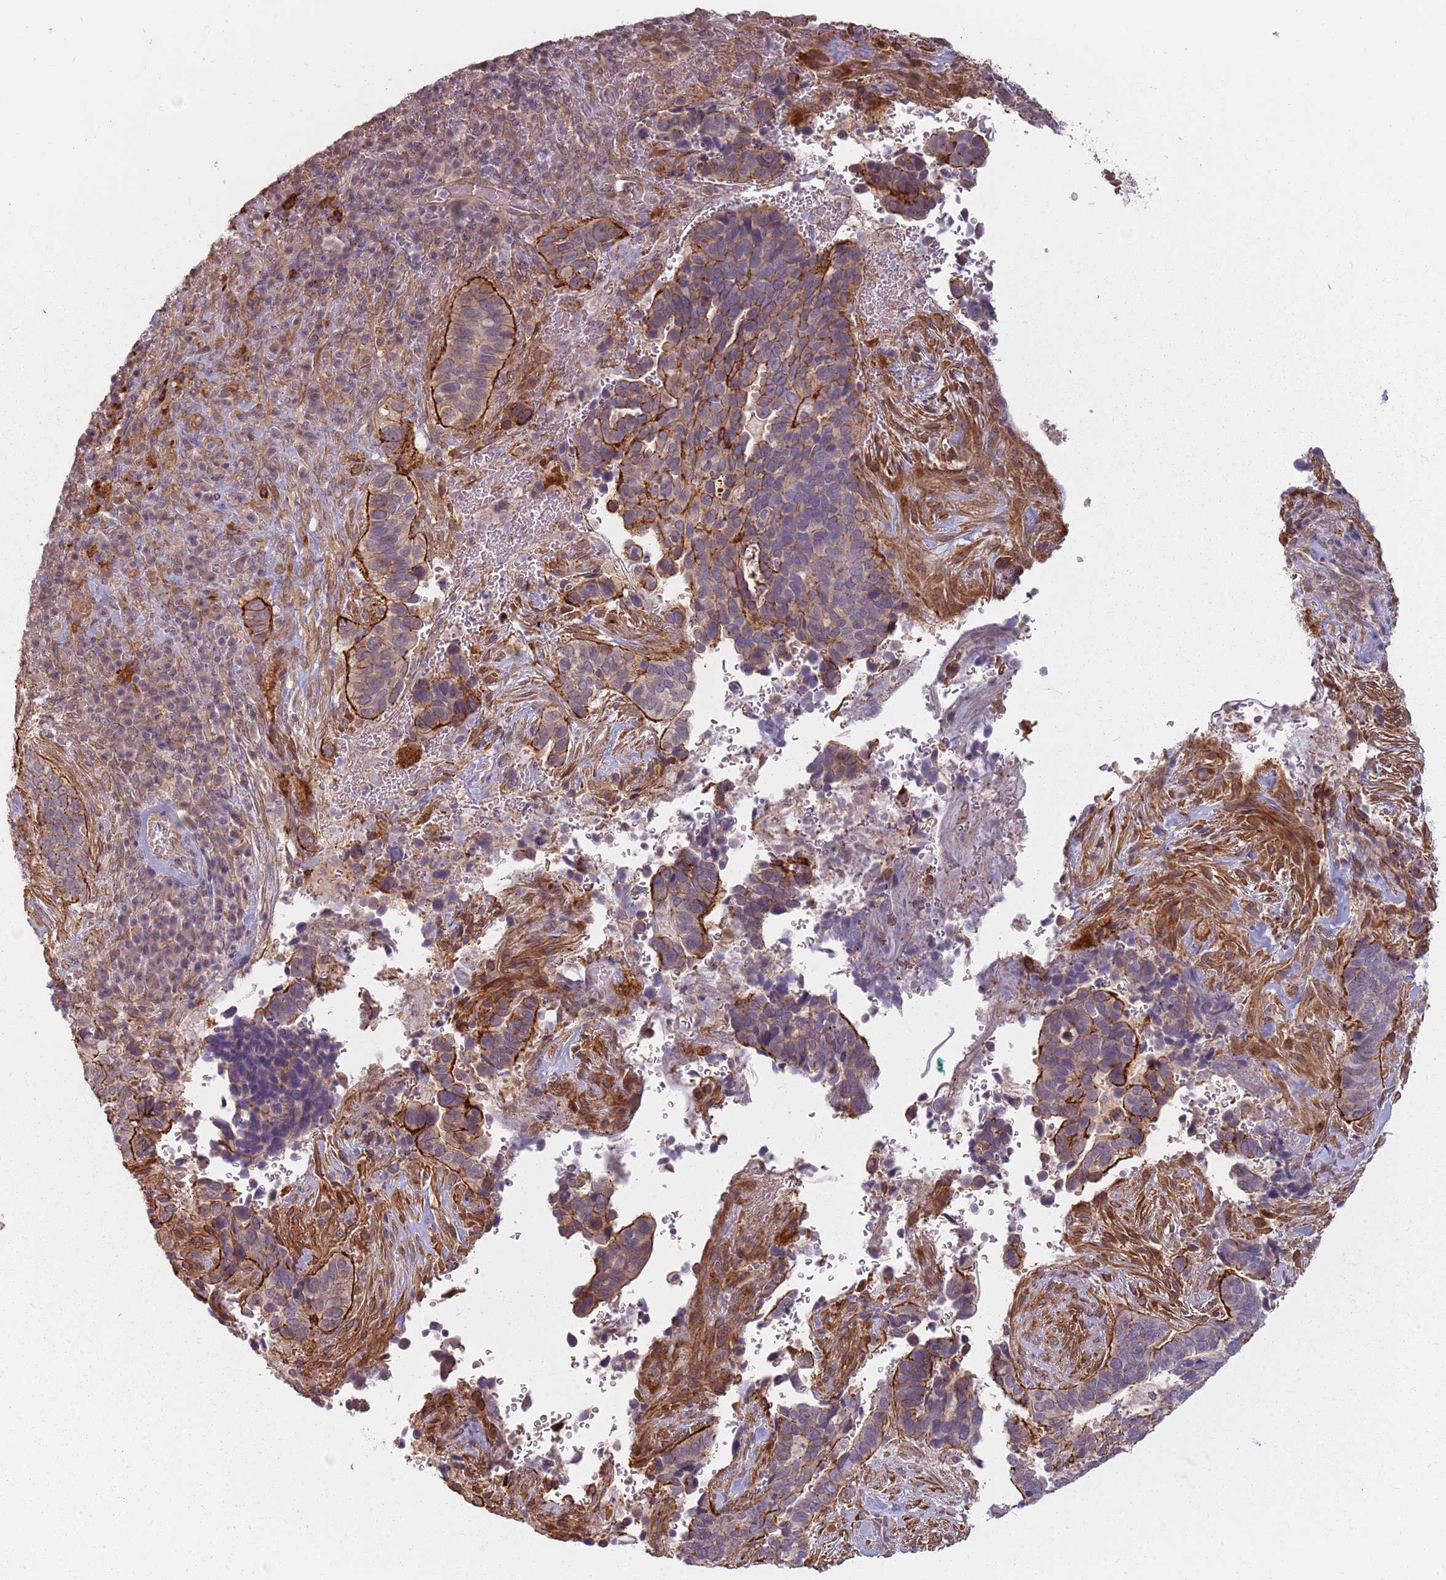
{"staining": {"intensity": "strong", "quantity": "<25%", "location": "cytoplasmic/membranous"}, "tissue": "cervical cancer", "cell_type": "Tumor cells", "image_type": "cancer", "snomed": [{"axis": "morphology", "description": "Squamous cell carcinoma, NOS"}, {"axis": "topography", "description": "Cervix"}], "caption": "Immunohistochemical staining of cervical cancer (squamous cell carcinoma) reveals medium levels of strong cytoplasmic/membranous staining in approximately <25% of tumor cells. The staining was performed using DAB (3,3'-diaminobenzidine), with brown indicating positive protein expression. Nuclei are stained blue with hematoxylin.", "gene": "PPP1R14C", "patient": {"sex": "female", "age": 38}}